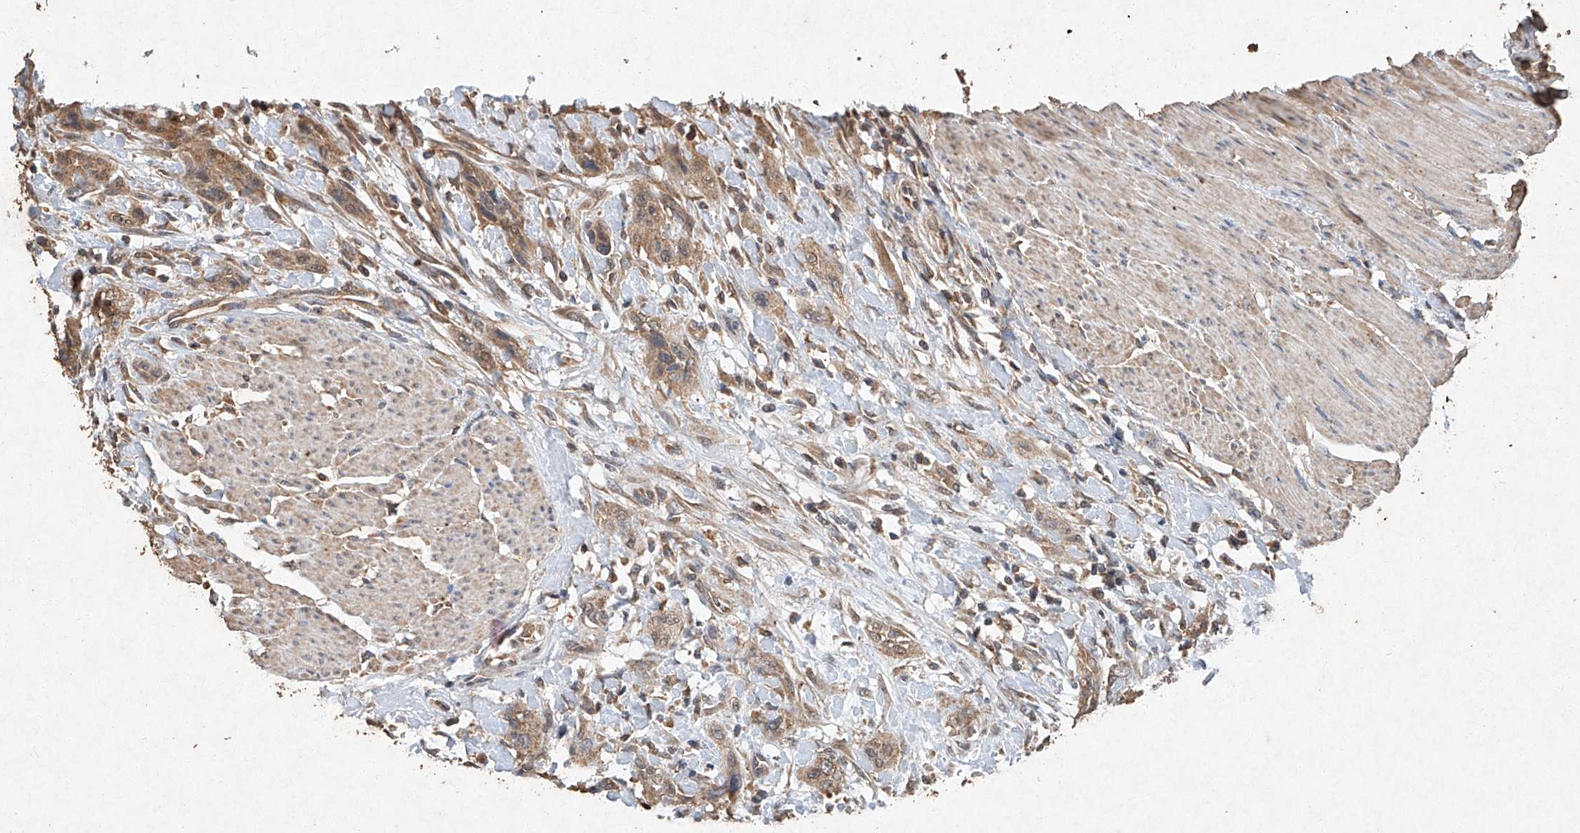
{"staining": {"intensity": "weak", "quantity": ">75%", "location": "cytoplasmic/membranous"}, "tissue": "urothelial cancer", "cell_type": "Tumor cells", "image_type": "cancer", "snomed": [{"axis": "morphology", "description": "Urothelial carcinoma, High grade"}, {"axis": "topography", "description": "Urinary bladder"}], "caption": "Immunohistochemical staining of human high-grade urothelial carcinoma displays low levels of weak cytoplasmic/membranous positivity in approximately >75% of tumor cells.", "gene": "STK3", "patient": {"sex": "male", "age": 35}}